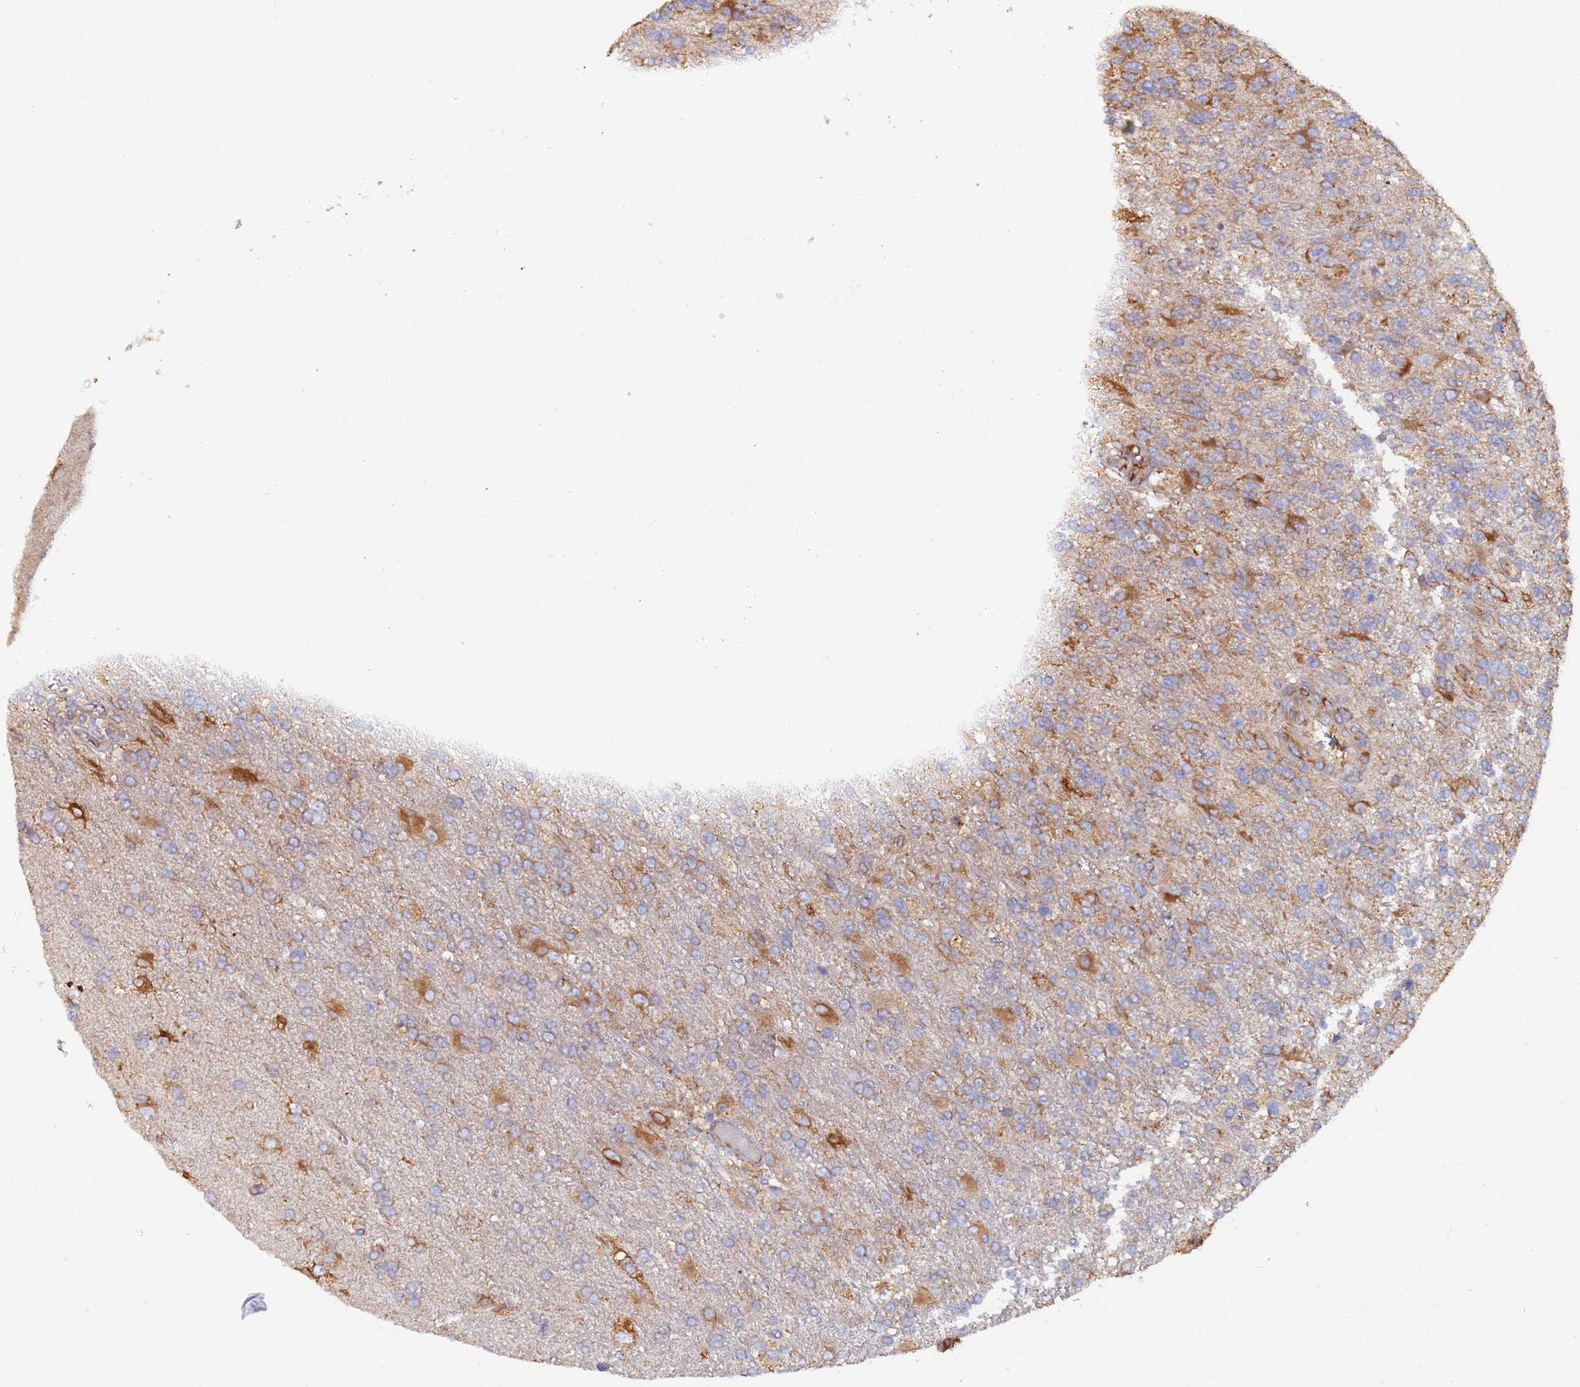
{"staining": {"intensity": "moderate", "quantity": "<25%", "location": "cytoplasmic/membranous"}, "tissue": "glioma", "cell_type": "Tumor cells", "image_type": "cancer", "snomed": [{"axis": "morphology", "description": "Glioma, malignant, High grade"}, {"axis": "topography", "description": "Brain"}], "caption": "Immunohistochemistry of human malignant glioma (high-grade) shows low levels of moderate cytoplasmic/membranous positivity in approximately <25% of tumor cells.", "gene": "ZNF844", "patient": {"sex": "male", "age": 56}}